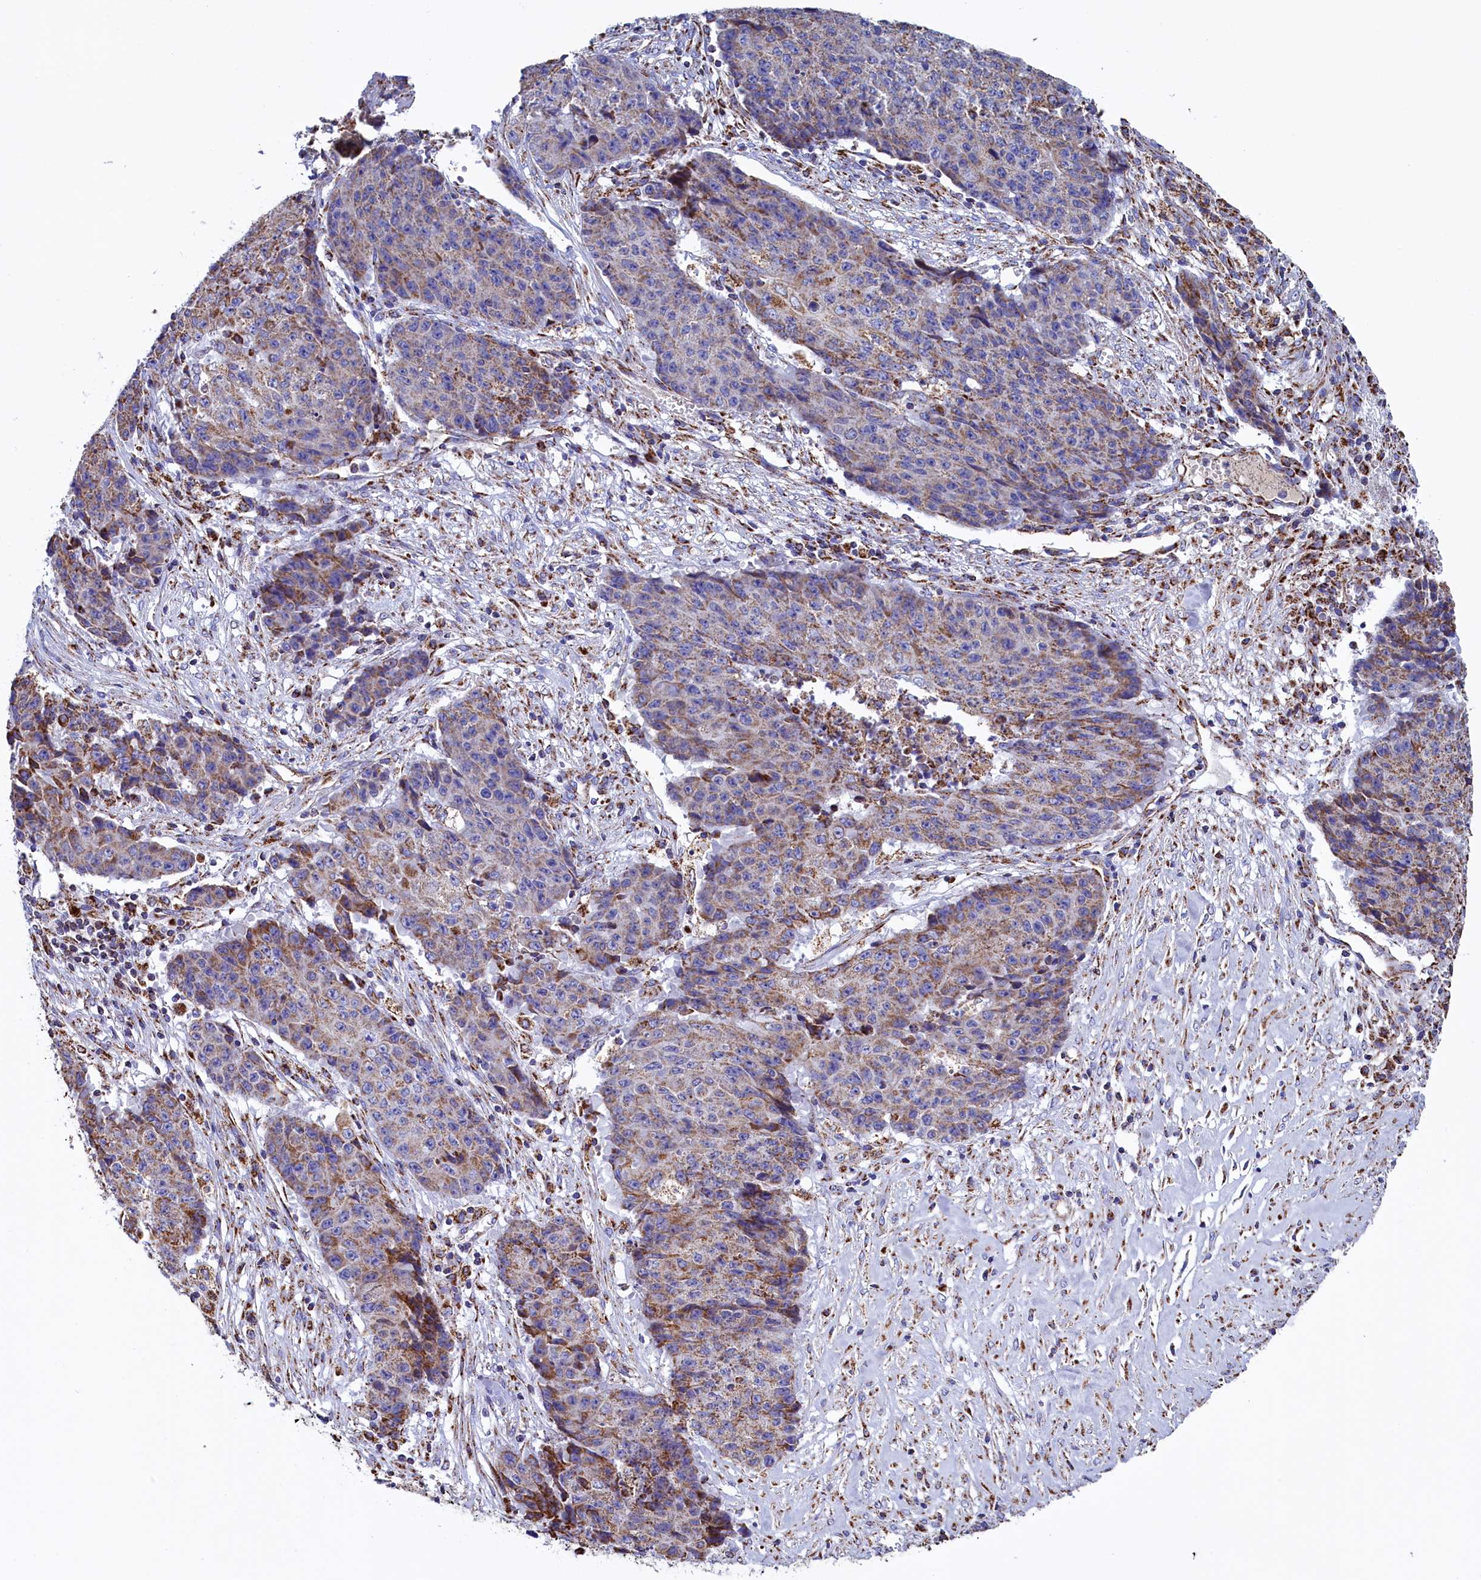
{"staining": {"intensity": "moderate", "quantity": ">75%", "location": "cytoplasmic/membranous"}, "tissue": "ovarian cancer", "cell_type": "Tumor cells", "image_type": "cancer", "snomed": [{"axis": "morphology", "description": "Carcinoma, endometroid"}, {"axis": "topography", "description": "Ovary"}], "caption": "Protein analysis of ovarian cancer tissue exhibits moderate cytoplasmic/membranous staining in approximately >75% of tumor cells.", "gene": "SLC39A3", "patient": {"sex": "female", "age": 42}}